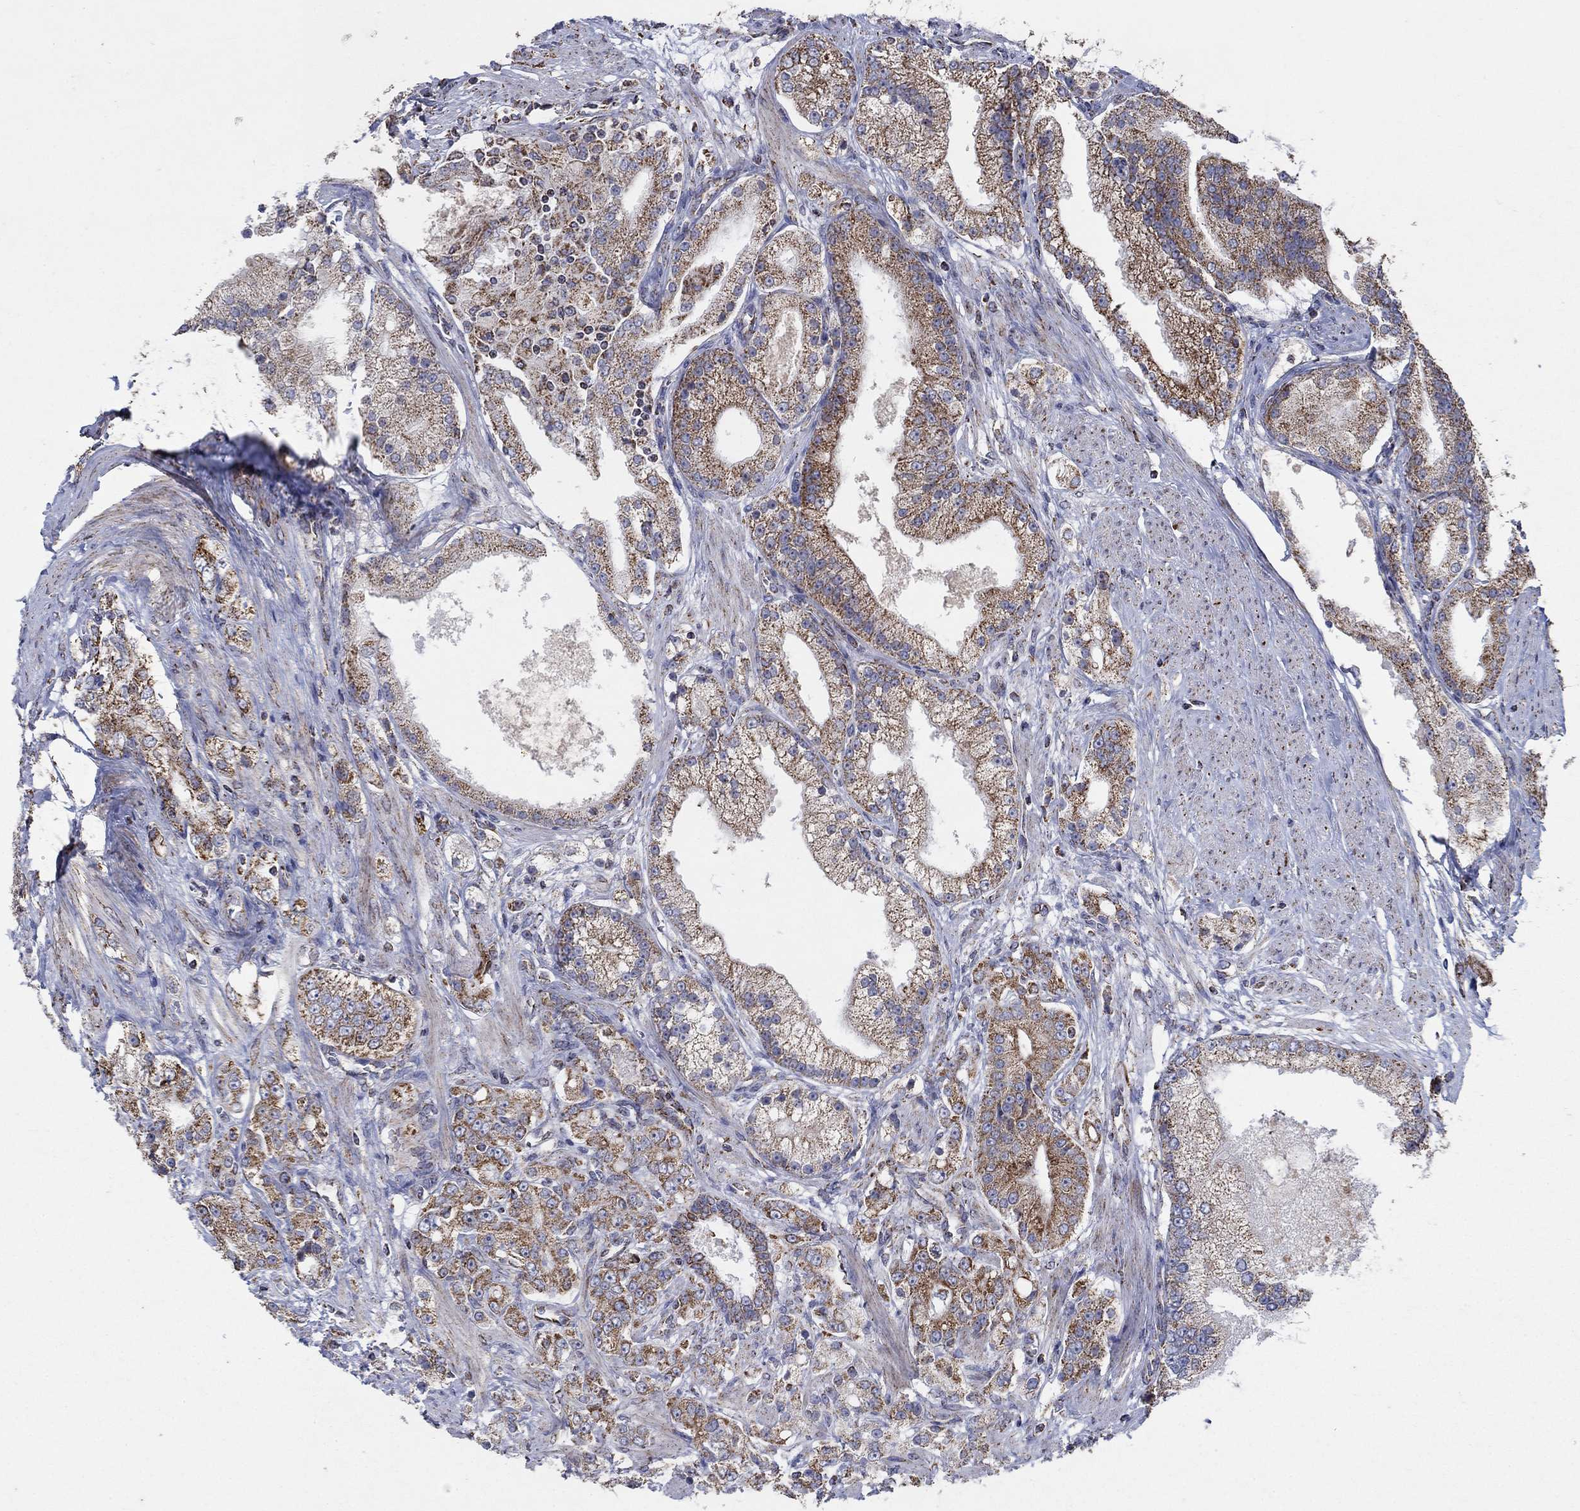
{"staining": {"intensity": "moderate", "quantity": ">75%", "location": "cytoplasmic/membranous"}, "tissue": "prostate cancer", "cell_type": "Tumor cells", "image_type": "cancer", "snomed": [{"axis": "morphology", "description": "Adenocarcinoma, NOS"}, {"axis": "topography", "description": "Prostate and seminal vesicle, NOS"}, {"axis": "topography", "description": "Prostate"}], "caption": "DAB immunohistochemical staining of human prostate cancer (adenocarcinoma) shows moderate cytoplasmic/membranous protein positivity in approximately >75% of tumor cells.", "gene": "C9orf85", "patient": {"sex": "male", "age": 67}}